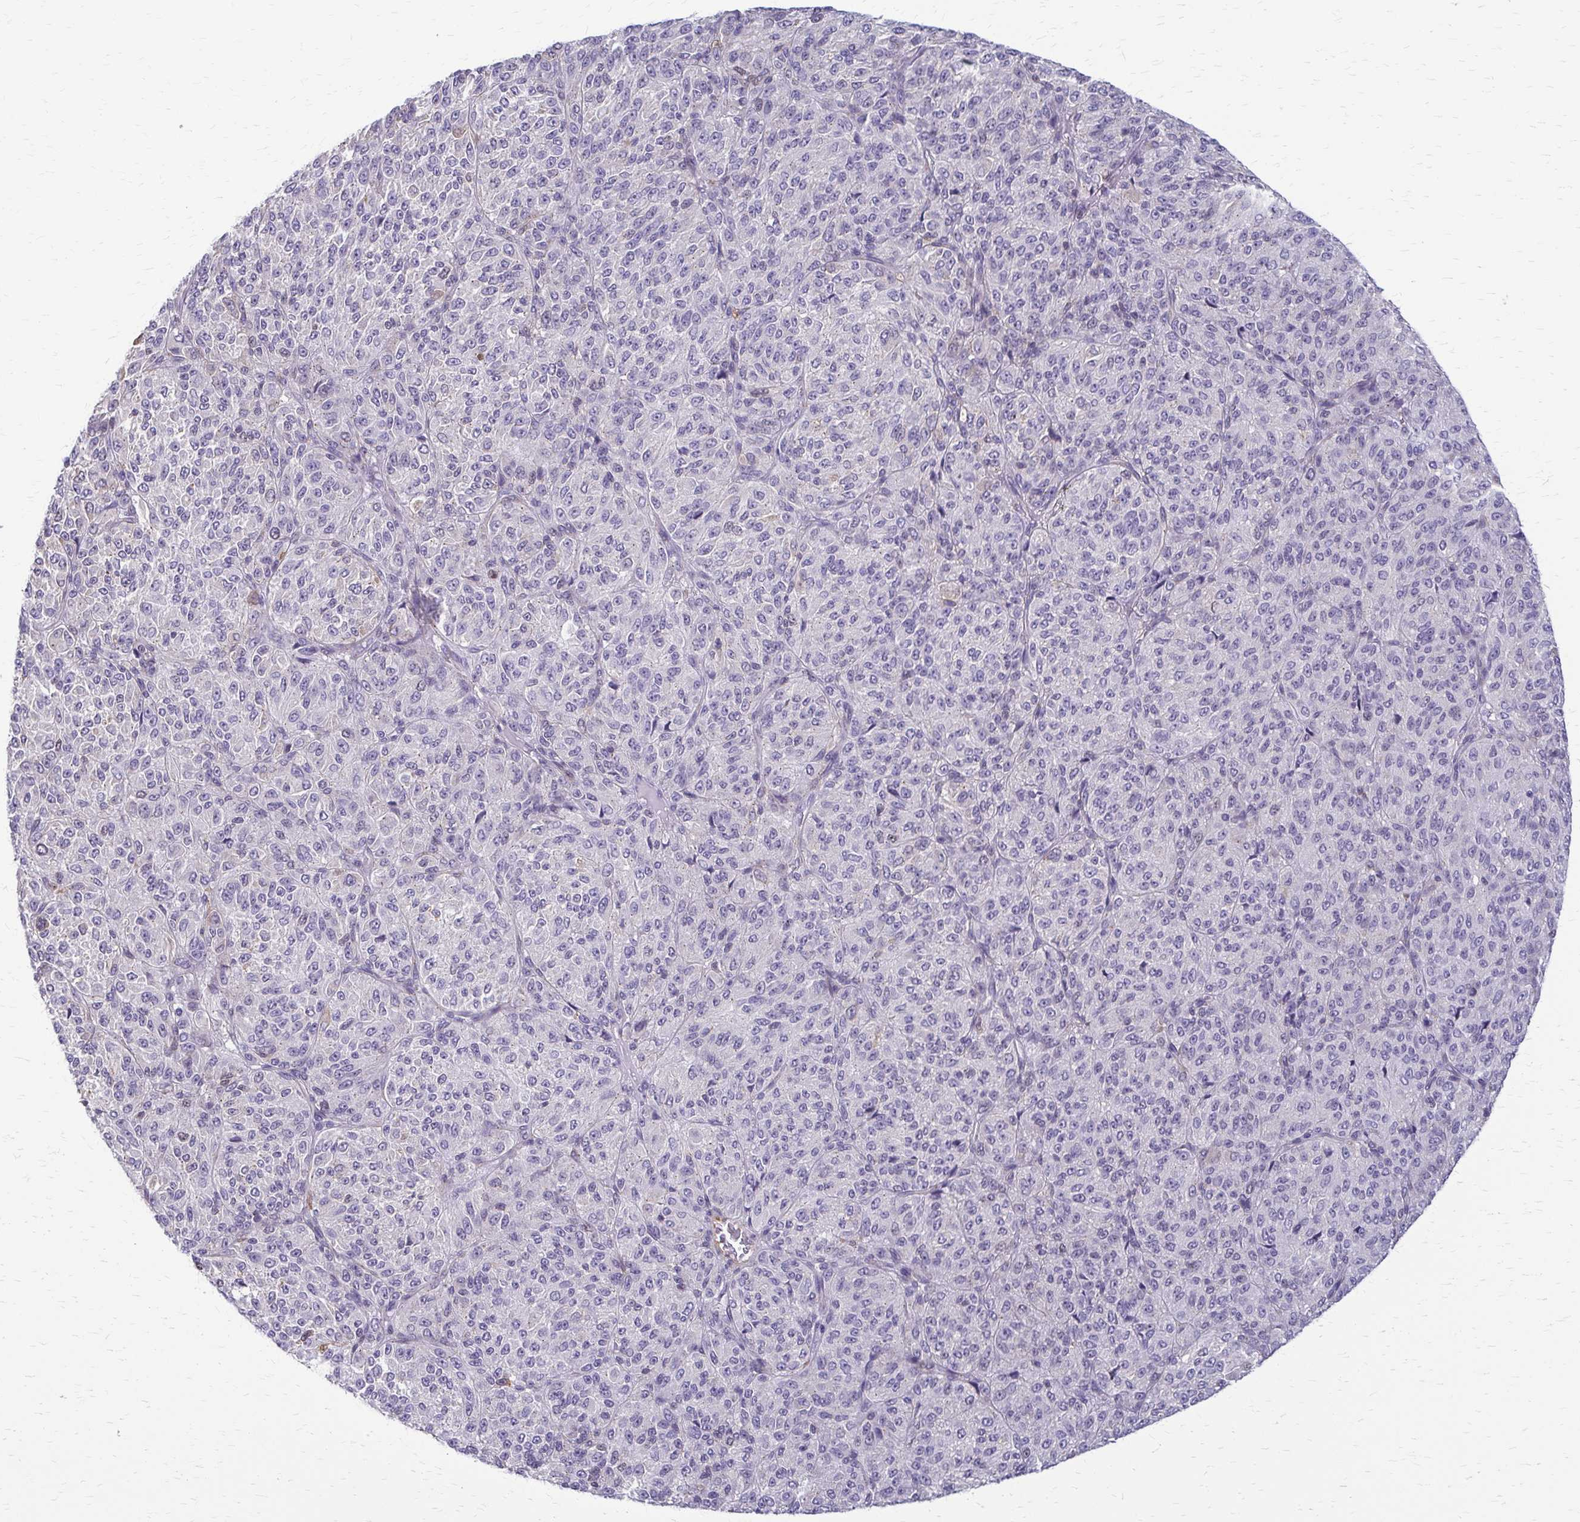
{"staining": {"intensity": "negative", "quantity": "none", "location": "none"}, "tissue": "melanoma", "cell_type": "Tumor cells", "image_type": "cancer", "snomed": [{"axis": "morphology", "description": "Malignant melanoma, Metastatic site"}, {"axis": "topography", "description": "Brain"}], "caption": "Photomicrograph shows no protein expression in tumor cells of malignant melanoma (metastatic site) tissue. (Stains: DAB immunohistochemistry with hematoxylin counter stain, Microscopy: brightfield microscopy at high magnification).", "gene": "DEPP1", "patient": {"sex": "female", "age": 56}}